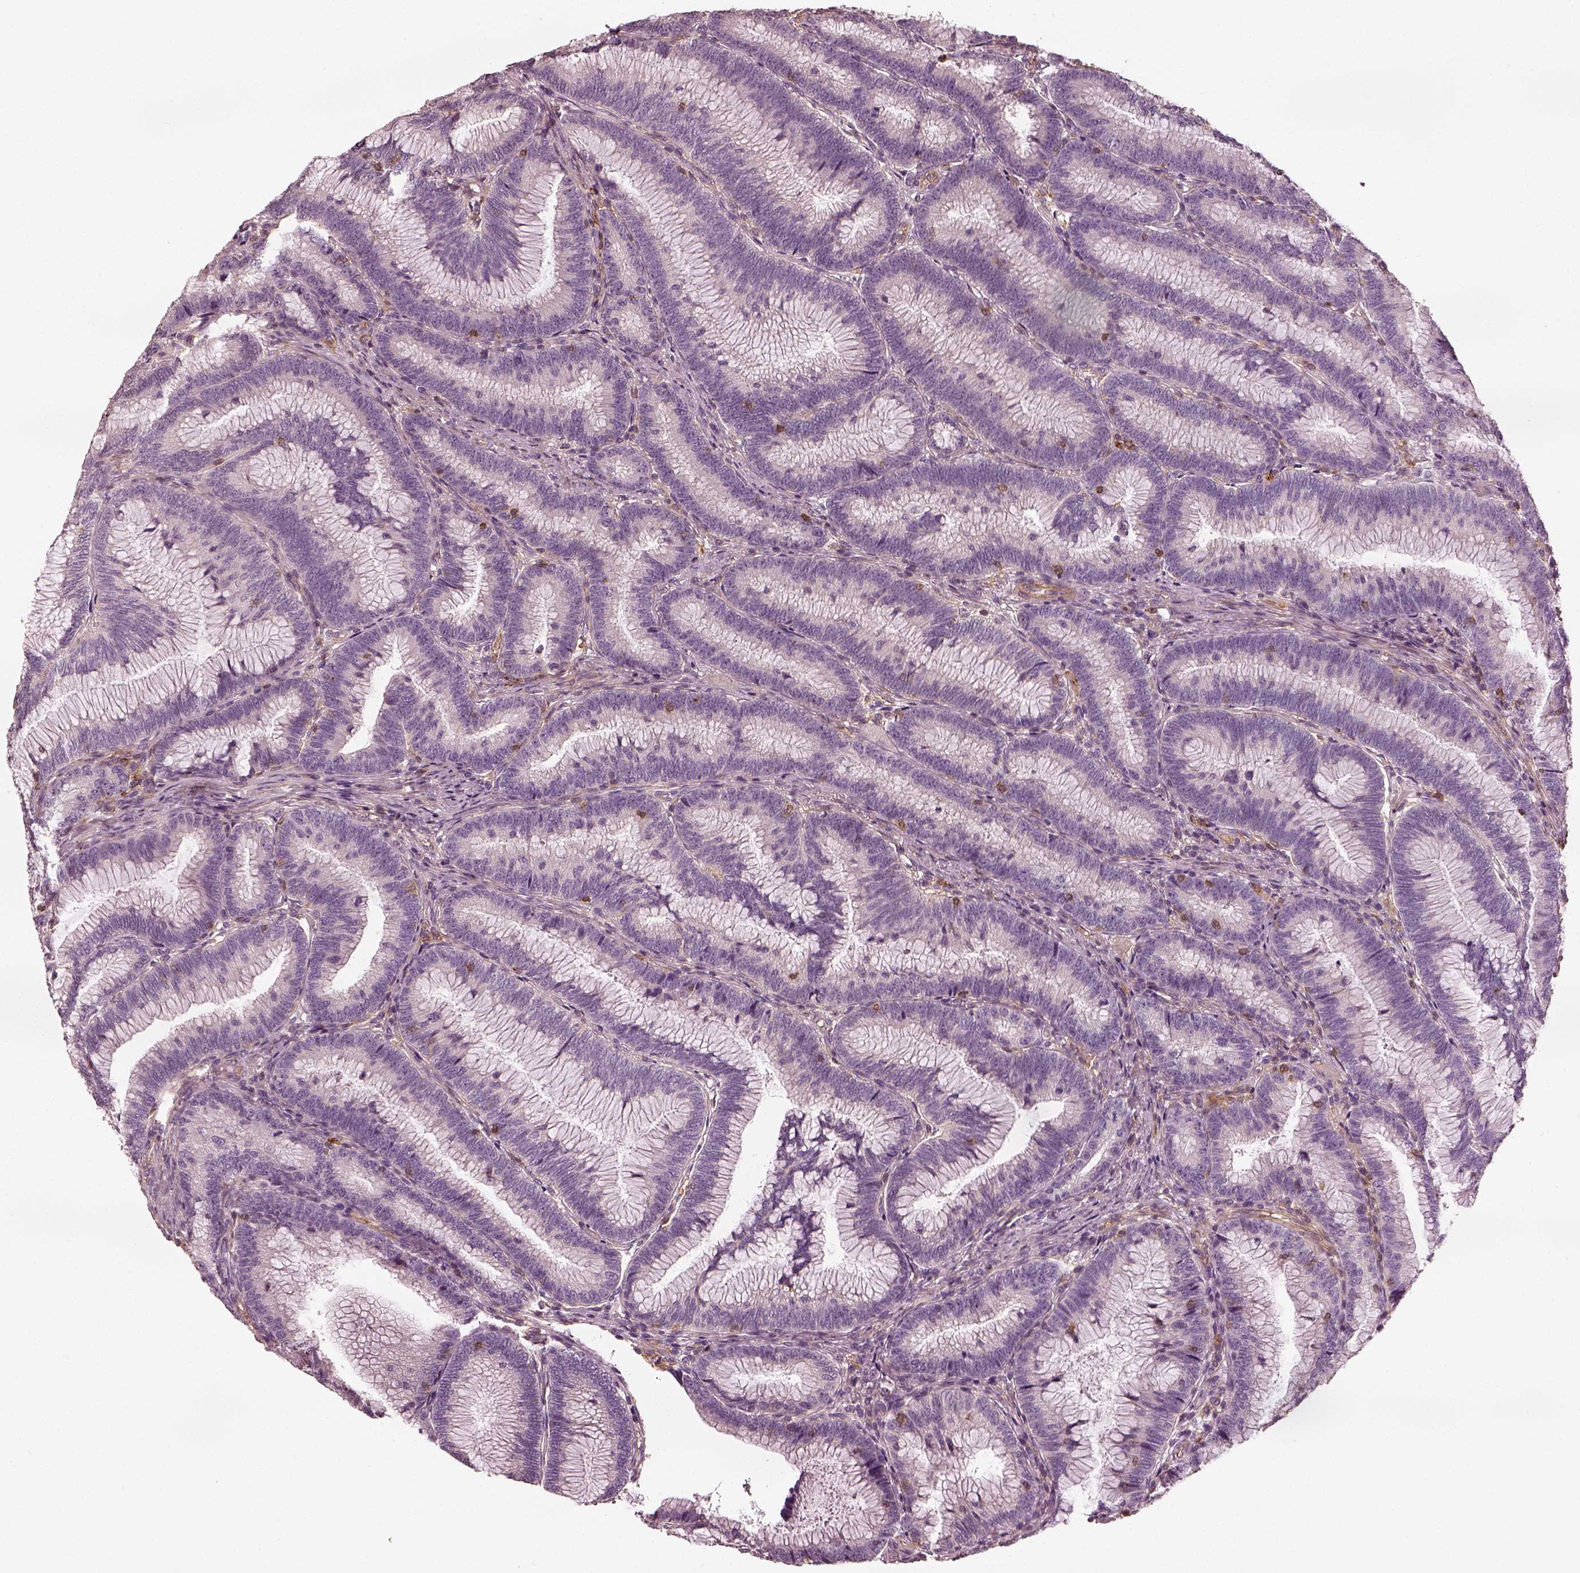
{"staining": {"intensity": "negative", "quantity": "none", "location": "none"}, "tissue": "colorectal cancer", "cell_type": "Tumor cells", "image_type": "cancer", "snomed": [{"axis": "morphology", "description": "Adenocarcinoma, NOS"}, {"axis": "topography", "description": "Colon"}], "caption": "Tumor cells show no significant protein staining in colorectal adenocarcinoma.", "gene": "ZYX", "patient": {"sex": "female", "age": 78}}